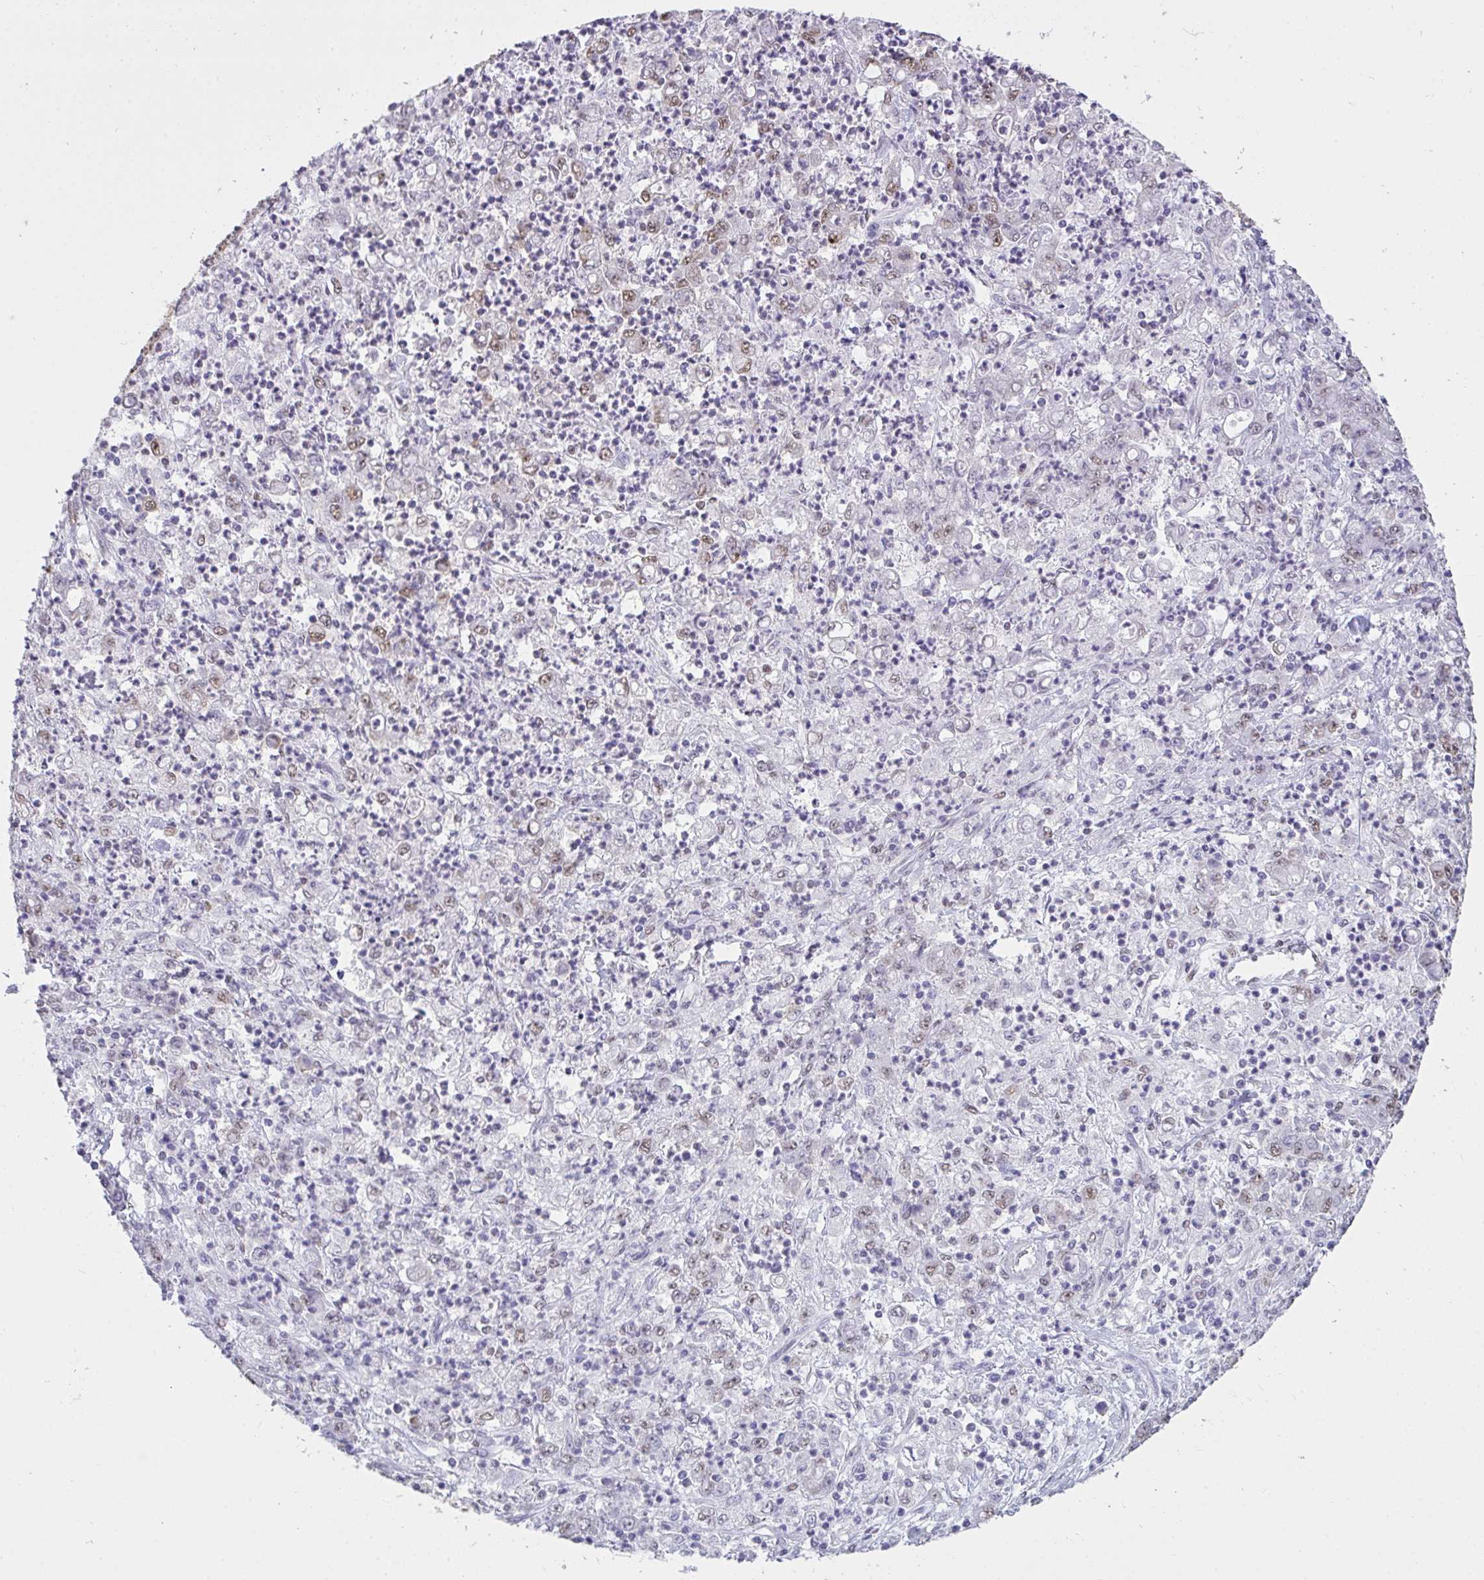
{"staining": {"intensity": "weak", "quantity": "25%-75%", "location": "nuclear"}, "tissue": "stomach cancer", "cell_type": "Tumor cells", "image_type": "cancer", "snomed": [{"axis": "morphology", "description": "Adenocarcinoma, NOS"}, {"axis": "topography", "description": "Stomach, lower"}], "caption": "The histopathology image shows staining of stomach cancer, revealing weak nuclear protein positivity (brown color) within tumor cells. Ihc stains the protein of interest in brown and the nuclei are stained blue.", "gene": "SEMA6B", "patient": {"sex": "female", "age": 71}}